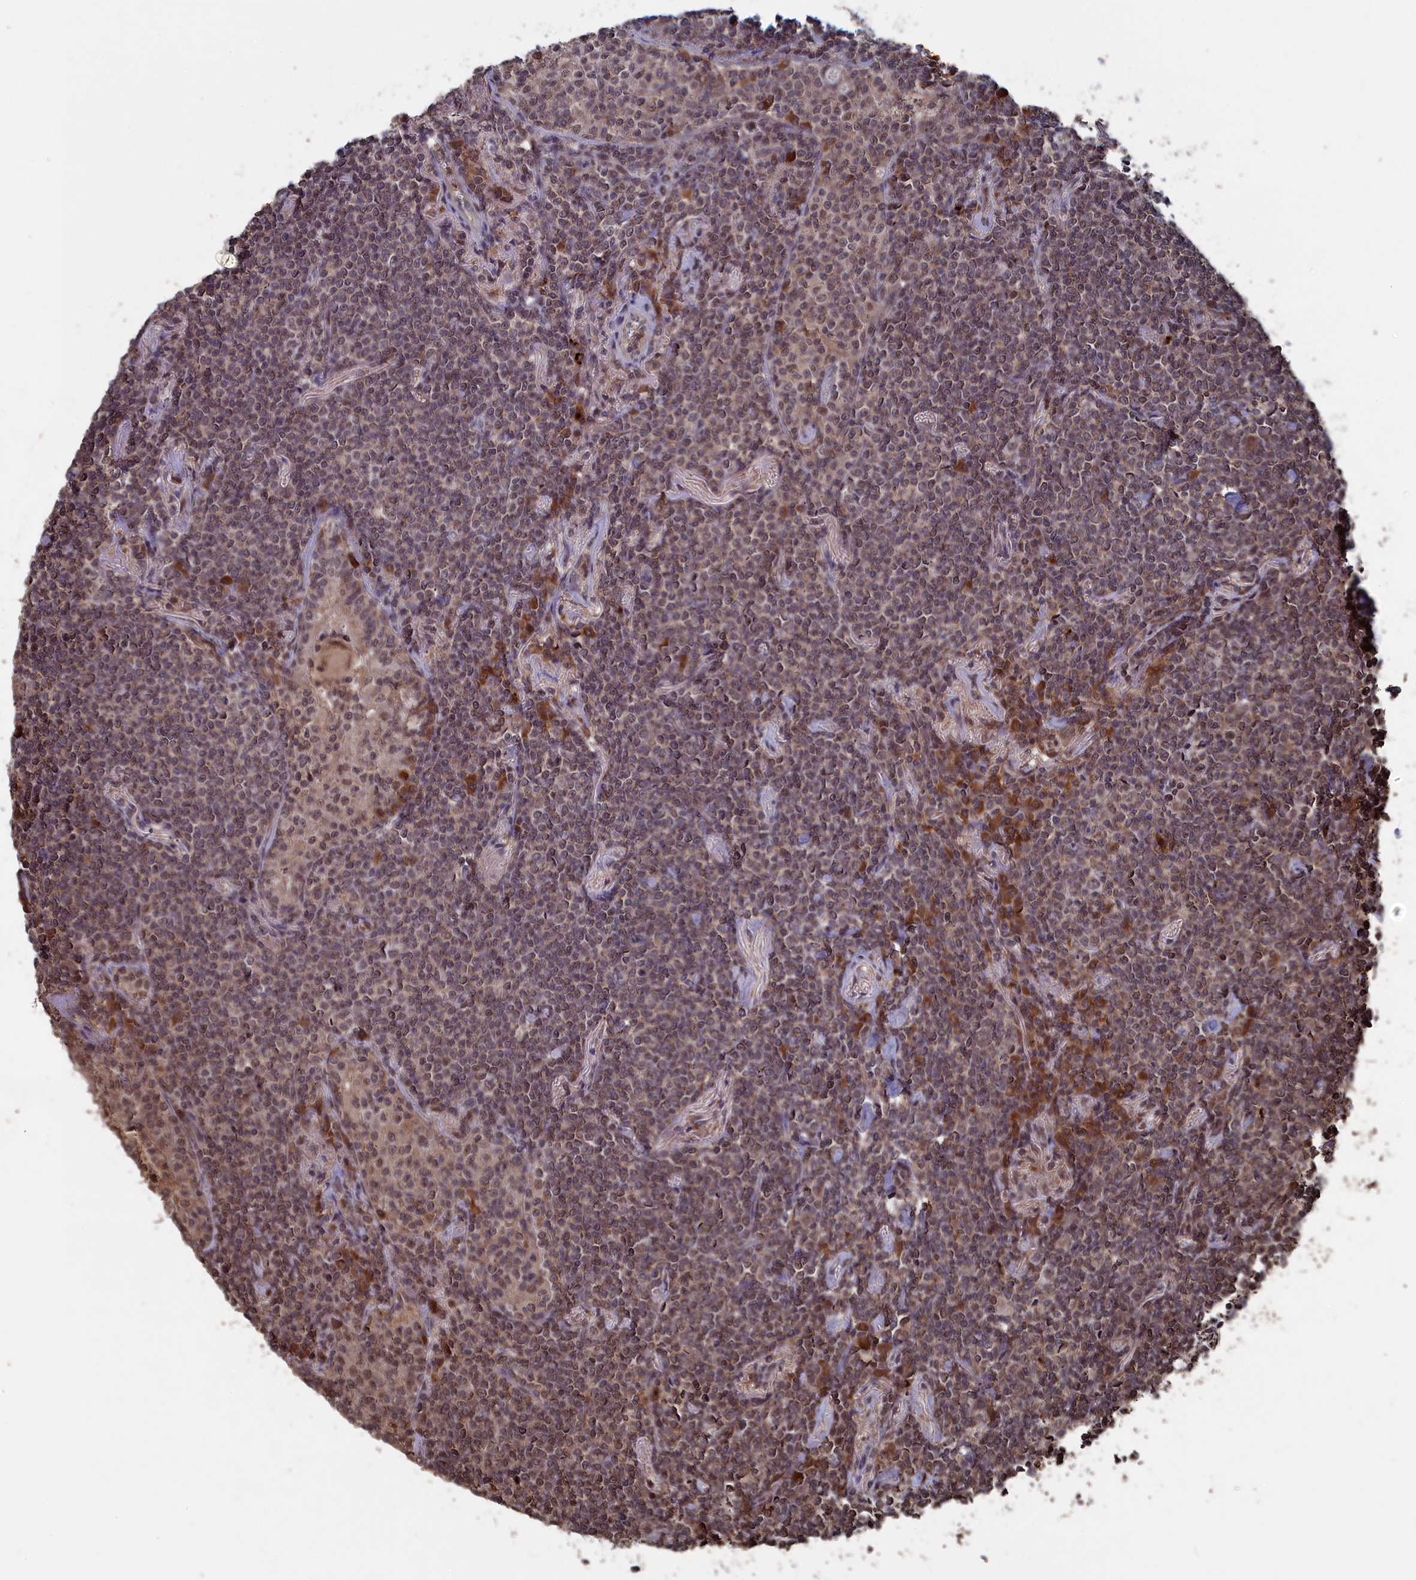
{"staining": {"intensity": "weak", "quantity": "25%-75%", "location": "cytoplasmic/membranous,nuclear"}, "tissue": "lymphoma", "cell_type": "Tumor cells", "image_type": "cancer", "snomed": [{"axis": "morphology", "description": "Malignant lymphoma, non-Hodgkin's type, Low grade"}, {"axis": "topography", "description": "Lung"}], "caption": "IHC image of human lymphoma stained for a protein (brown), which reveals low levels of weak cytoplasmic/membranous and nuclear positivity in approximately 25%-75% of tumor cells.", "gene": "CEACAM21", "patient": {"sex": "female", "age": 71}}